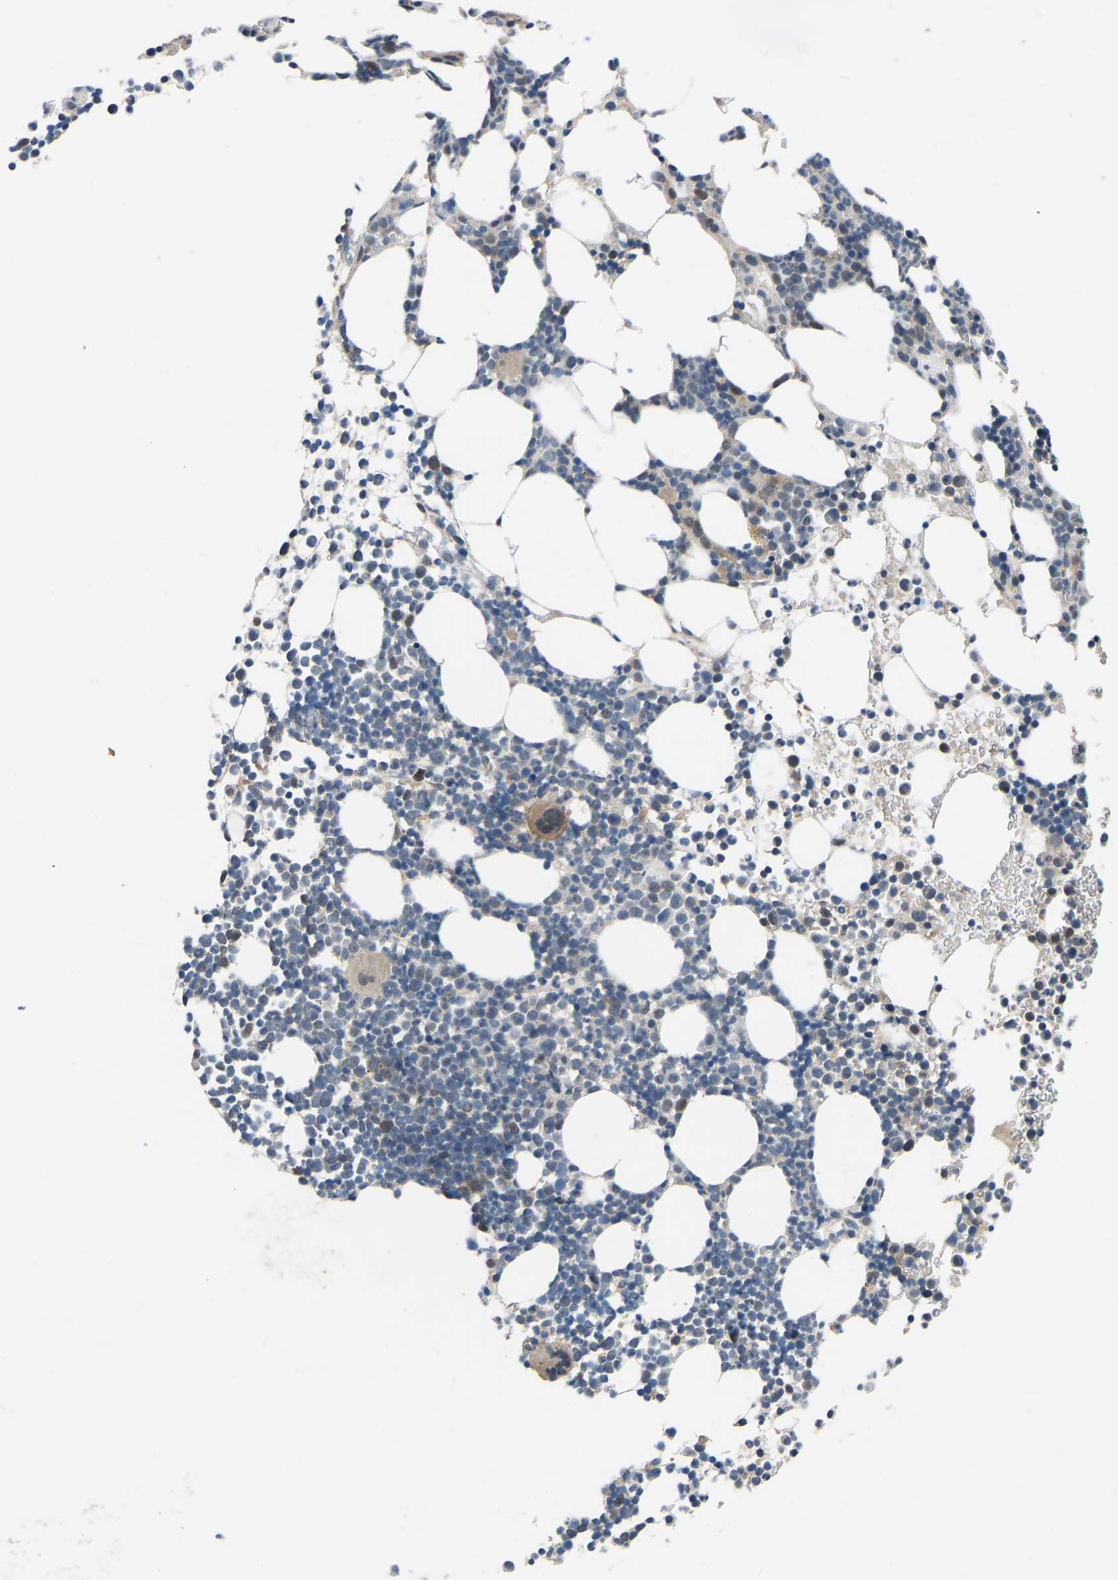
{"staining": {"intensity": "moderate", "quantity": "<25%", "location": "cytoplasmic/membranous"}, "tissue": "bone marrow", "cell_type": "Hematopoietic cells", "image_type": "normal", "snomed": [{"axis": "morphology", "description": "Normal tissue, NOS"}, {"axis": "morphology", "description": "Inflammation, NOS"}, {"axis": "topography", "description": "Bone marrow"}], "caption": "IHC (DAB (3,3'-diaminobenzidine)) staining of benign bone marrow reveals moderate cytoplasmic/membranous protein expression in approximately <25% of hematopoietic cells. Using DAB (brown) and hematoxylin (blue) stains, captured at high magnification using brightfield microscopy.", "gene": "CDK2AP1", "patient": {"sex": "female", "age": 67}}